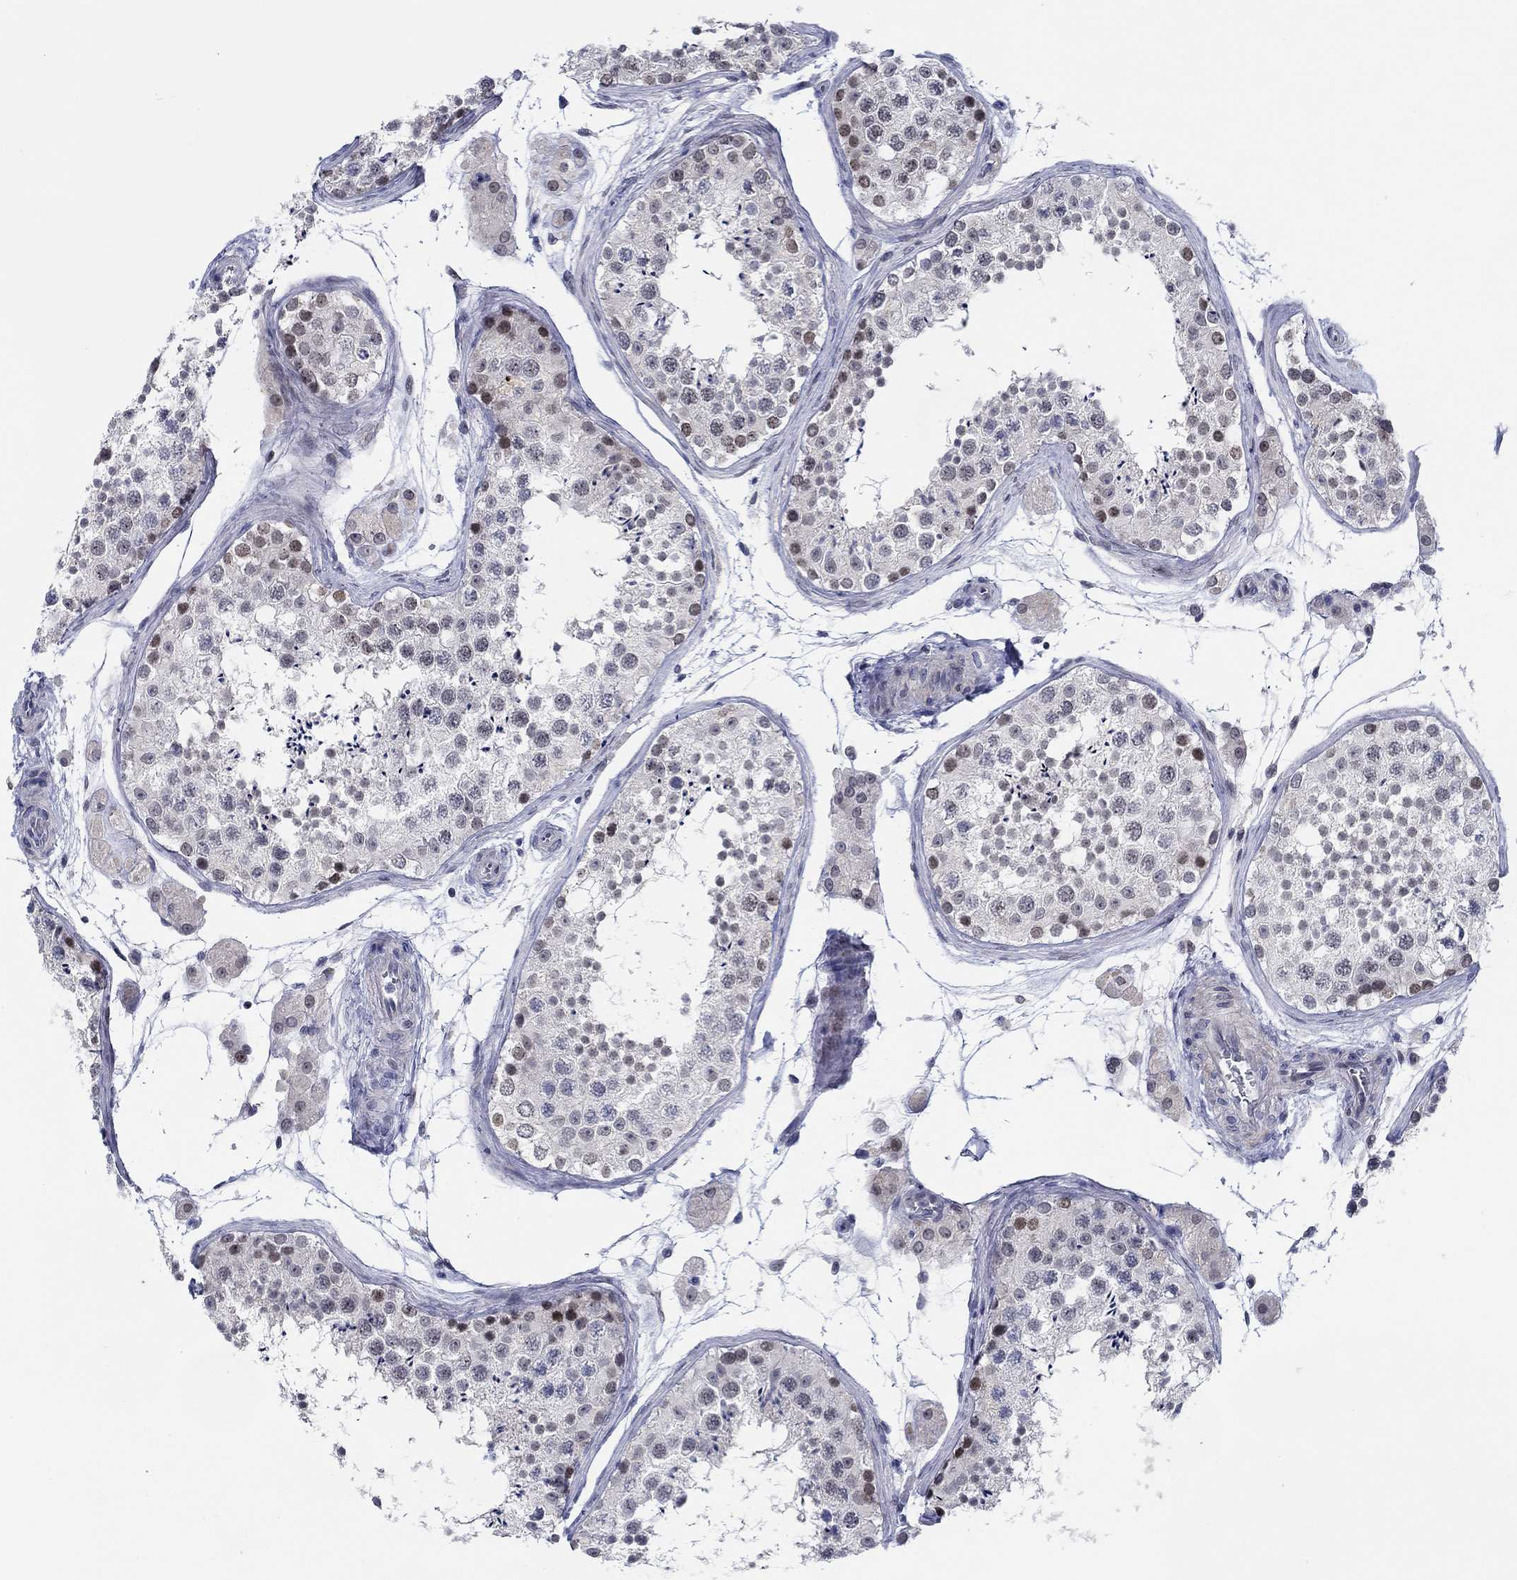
{"staining": {"intensity": "strong", "quantity": "<25%", "location": "nuclear"}, "tissue": "testis", "cell_type": "Cells in seminiferous ducts", "image_type": "normal", "snomed": [{"axis": "morphology", "description": "Normal tissue, NOS"}, {"axis": "topography", "description": "Testis"}], "caption": "Immunohistochemical staining of benign human testis displays medium levels of strong nuclear positivity in approximately <25% of cells in seminiferous ducts. (IHC, brightfield microscopy, high magnification).", "gene": "SLC34A1", "patient": {"sex": "male", "age": 41}}